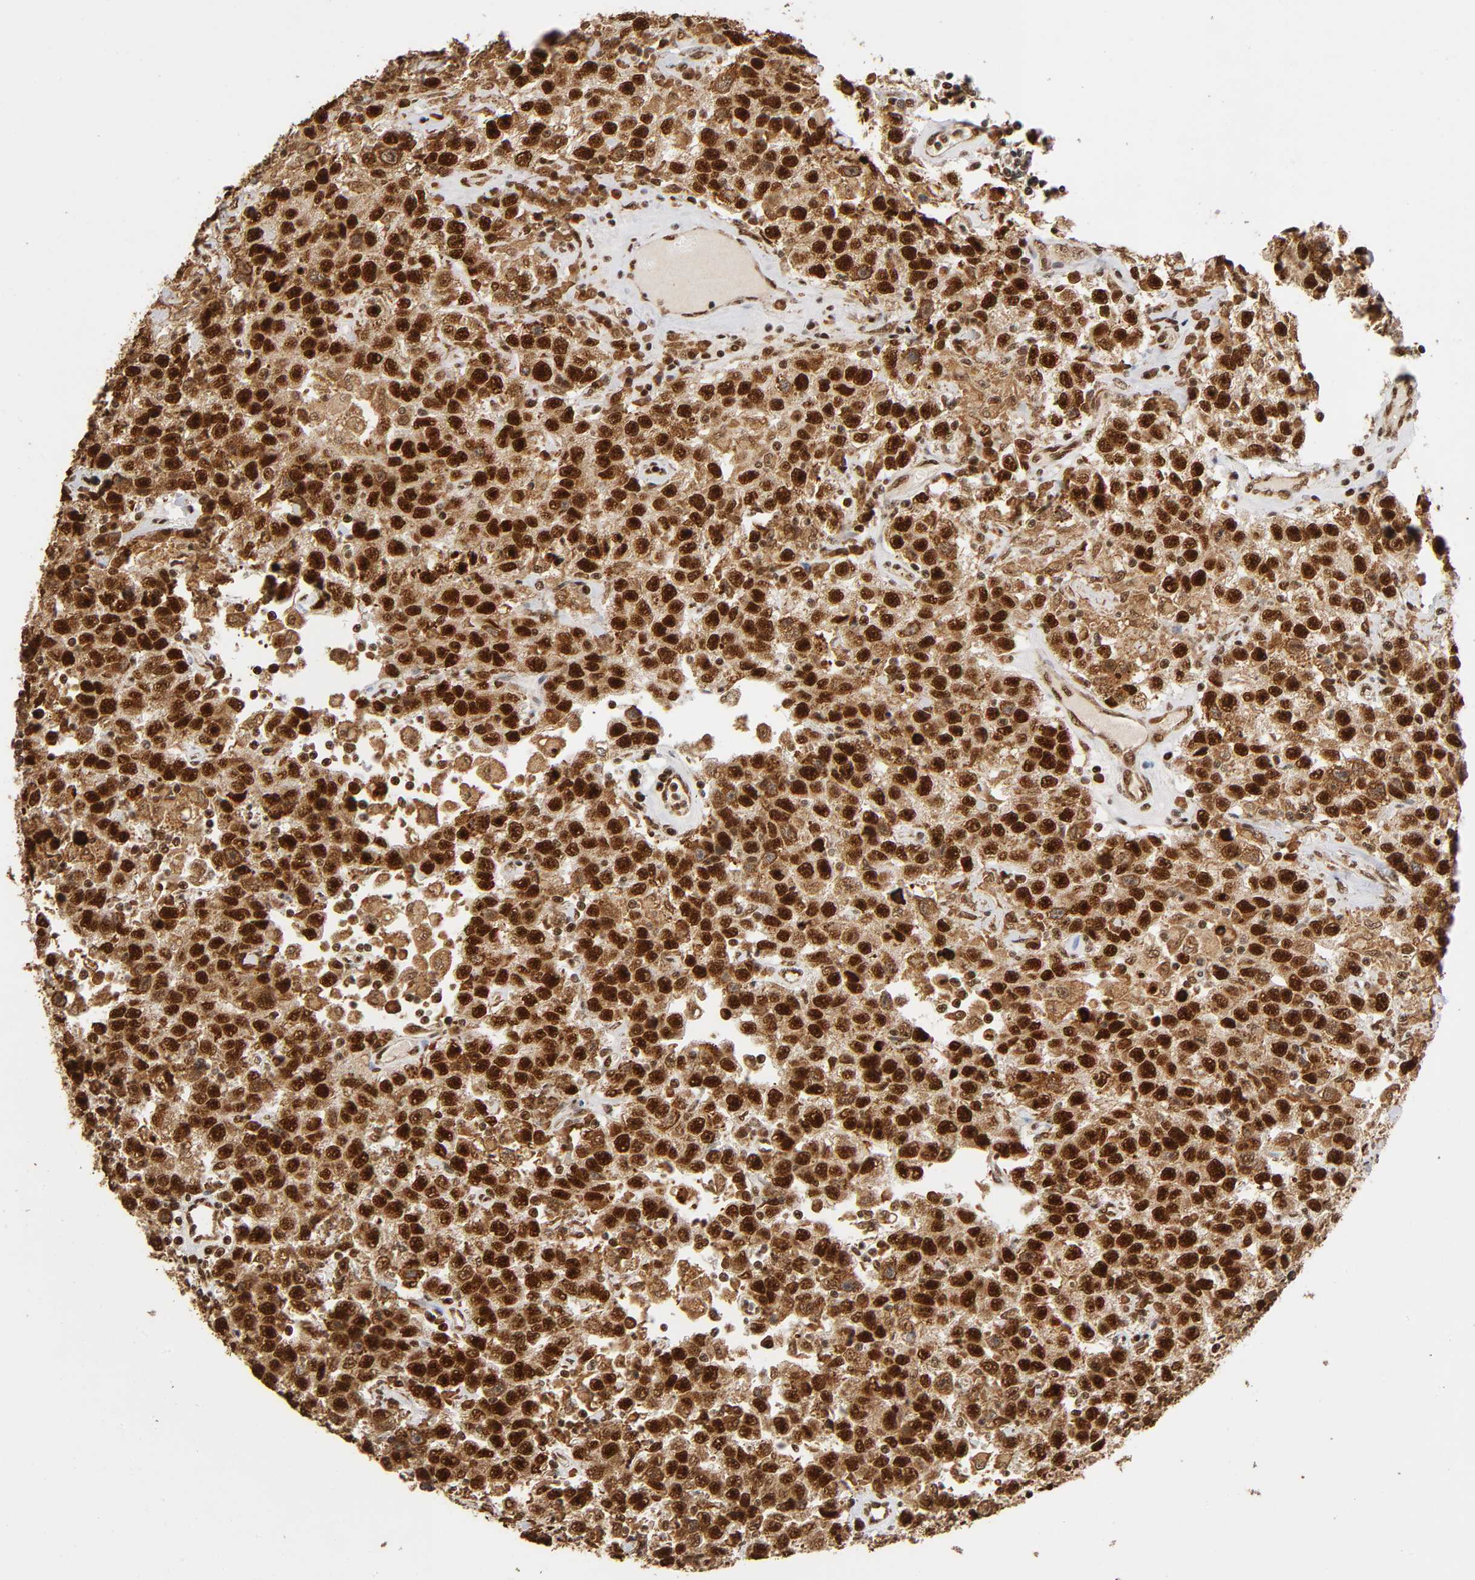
{"staining": {"intensity": "strong", "quantity": ">75%", "location": "cytoplasmic/membranous,nuclear"}, "tissue": "testis cancer", "cell_type": "Tumor cells", "image_type": "cancer", "snomed": [{"axis": "morphology", "description": "Seminoma, NOS"}, {"axis": "topography", "description": "Testis"}], "caption": "High-magnification brightfield microscopy of seminoma (testis) stained with DAB (3,3'-diaminobenzidine) (brown) and counterstained with hematoxylin (blue). tumor cells exhibit strong cytoplasmic/membranous and nuclear expression is identified in about>75% of cells.", "gene": "RNF122", "patient": {"sex": "male", "age": 41}}